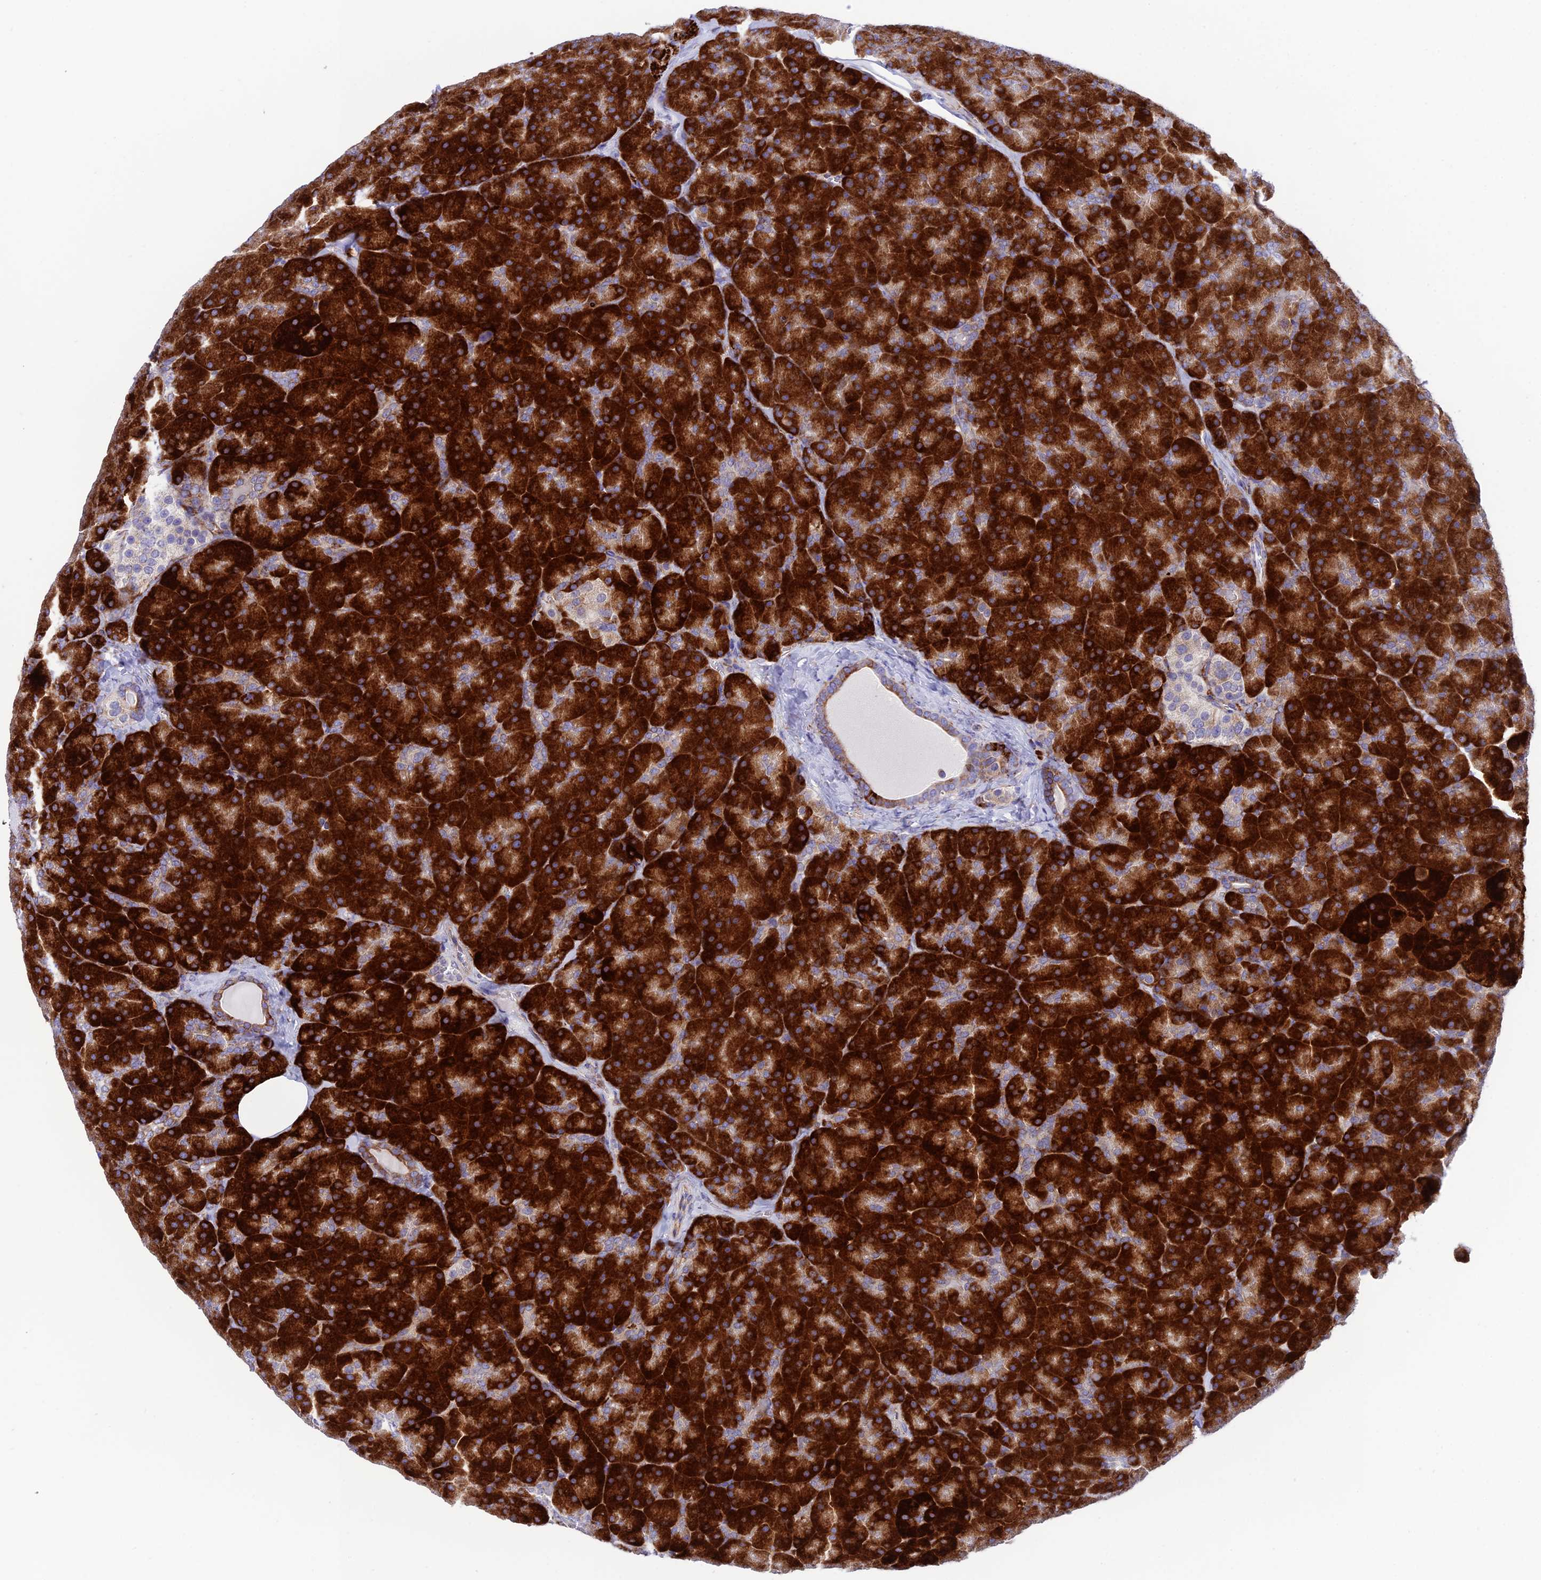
{"staining": {"intensity": "strong", "quantity": ">75%", "location": "cytoplasmic/membranous"}, "tissue": "pancreas", "cell_type": "Exocrine glandular cells", "image_type": "normal", "snomed": [{"axis": "morphology", "description": "Normal tissue, NOS"}, {"axis": "topography", "description": "Pancreas"}], "caption": "The photomicrograph reveals immunohistochemical staining of benign pancreas. There is strong cytoplasmic/membranous expression is present in about >75% of exocrine glandular cells. Nuclei are stained in blue.", "gene": "TUBGCP6", "patient": {"sex": "male", "age": 36}}